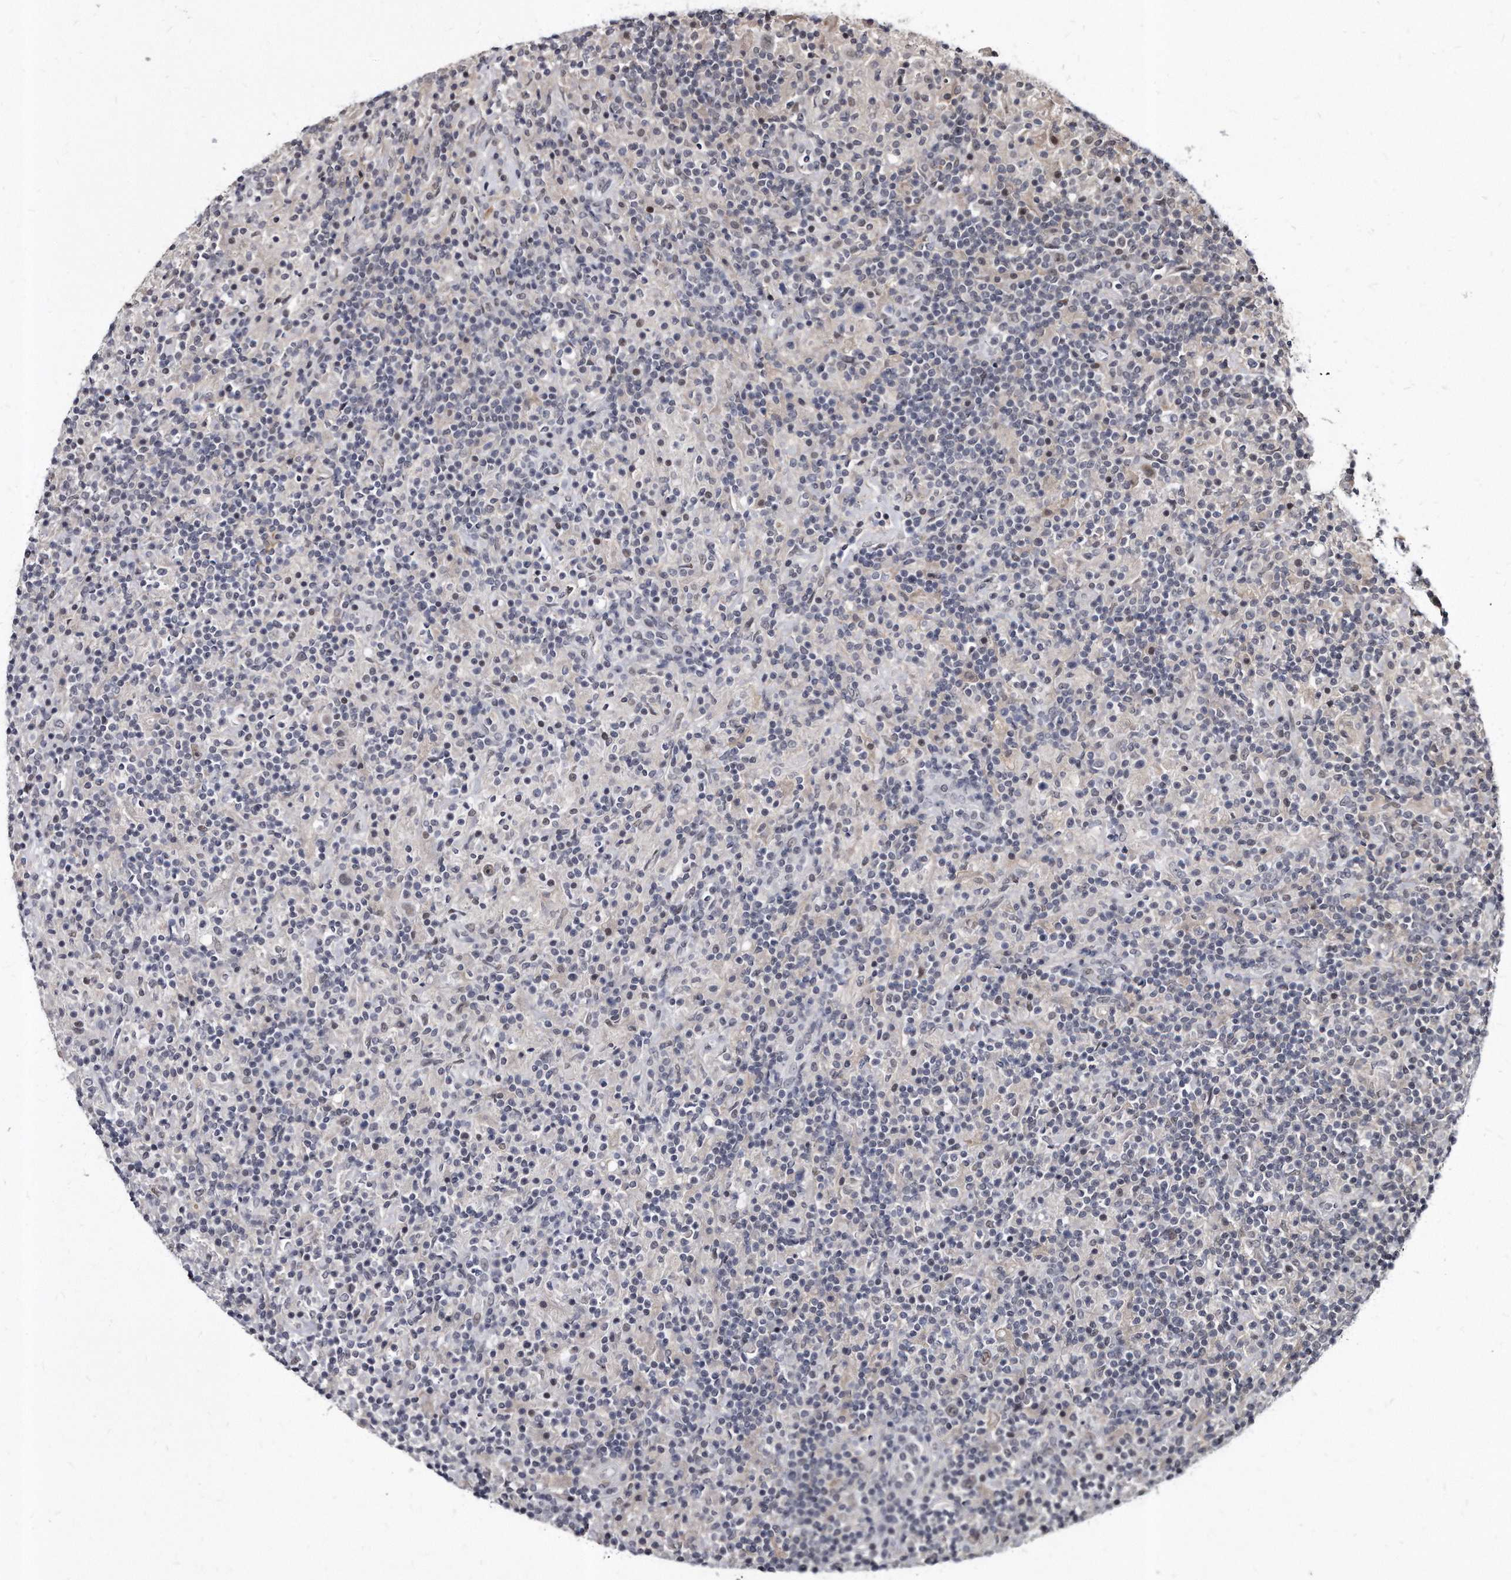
{"staining": {"intensity": "negative", "quantity": "none", "location": "none"}, "tissue": "lymphoma", "cell_type": "Tumor cells", "image_type": "cancer", "snomed": [{"axis": "morphology", "description": "Hodgkin's disease, NOS"}, {"axis": "topography", "description": "Lymph node"}], "caption": "Protein analysis of Hodgkin's disease exhibits no significant staining in tumor cells. The staining was performed using DAB (3,3'-diaminobenzidine) to visualize the protein expression in brown, while the nuclei were stained in blue with hematoxylin (Magnification: 20x).", "gene": "KLHDC3", "patient": {"sex": "male", "age": 70}}